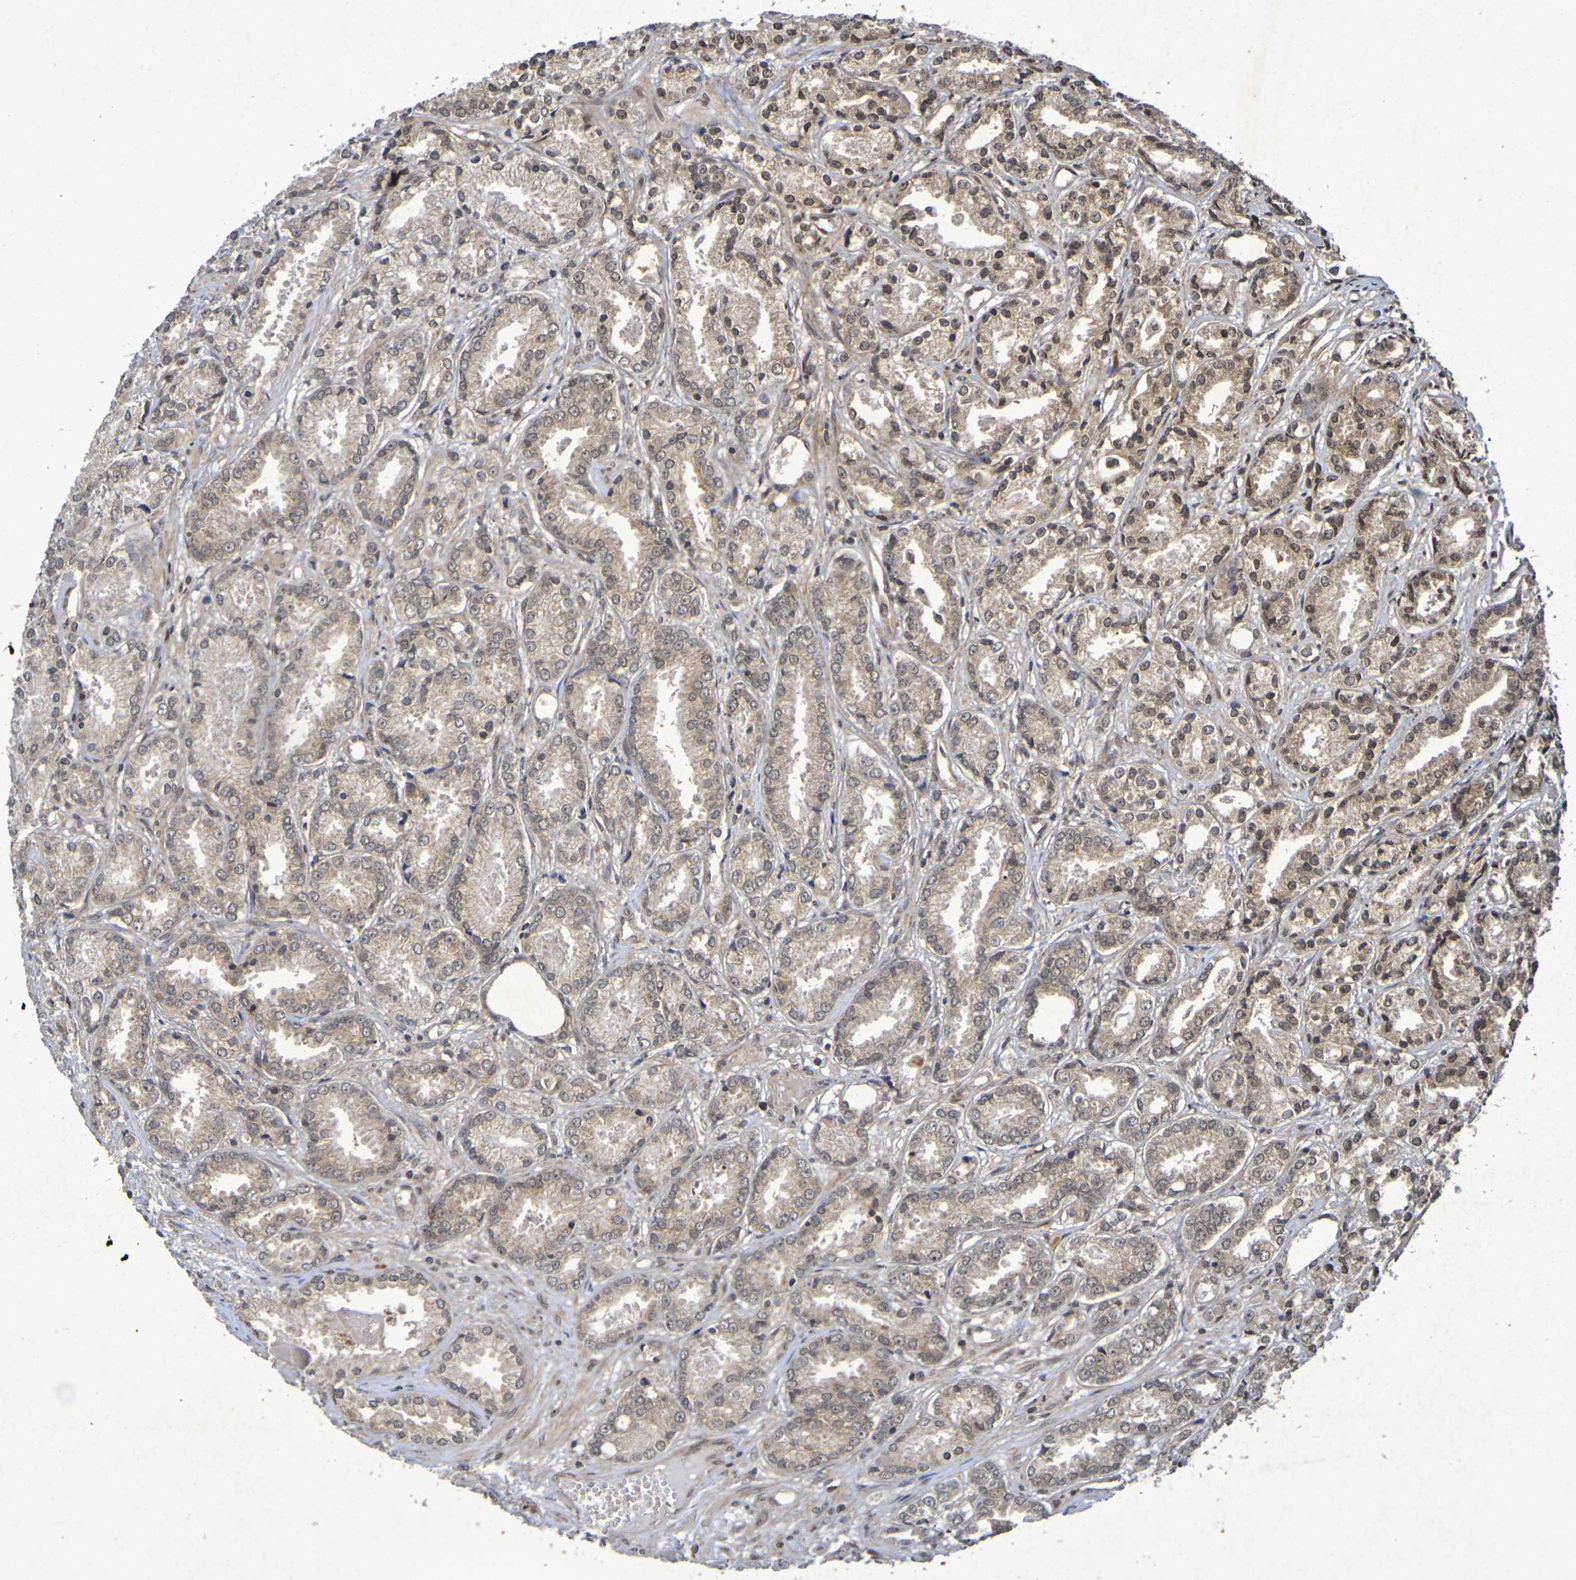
{"staining": {"intensity": "weak", "quantity": ">75%", "location": "cytoplasmic/membranous,nuclear"}, "tissue": "prostate cancer", "cell_type": "Tumor cells", "image_type": "cancer", "snomed": [{"axis": "morphology", "description": "Adenocarcinoma, Low grade"}, {"axis": "topography", "description": "Prostate"}], "caption": "Immunohistochemistry (IHC) of human prostate cancer (adenocarcinoma (low-grade)) reveals low levels of weak cytoplasmic/membranous and nuclear expression in approximately >75% of tumor cells.", "gene": "GUCY1A2", "patient": {"sex": "male", "age": 72}}